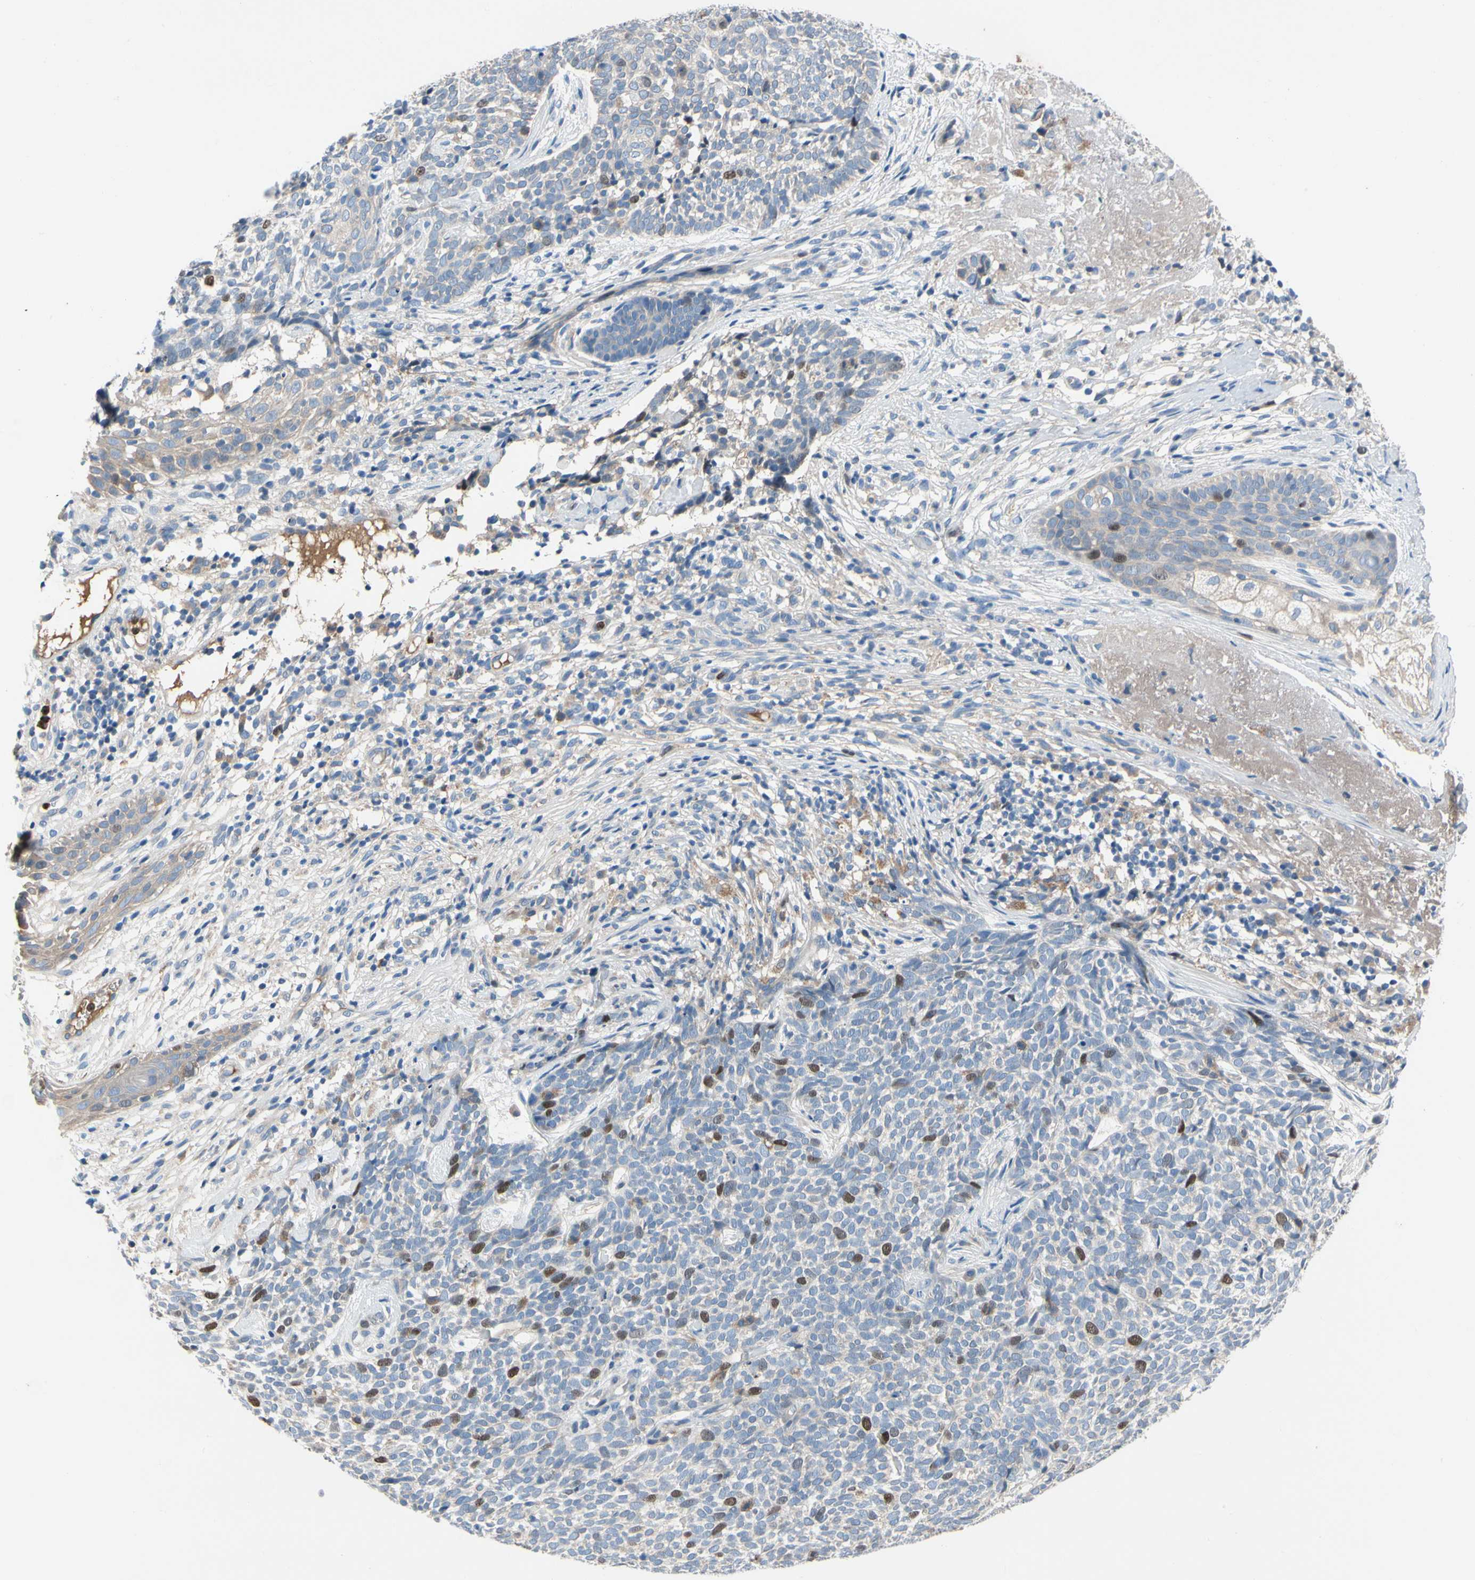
{"staining": {"intensity": "moderate", "quantity": "<25%", "location": "nuclear"}, "tissue": "skin cancer", "cell_type": "Tumor cells", "image_type": "cancer", "snomed": [{"axis": "morphology", "description": "Basal cell carcinoma"}, {"axis": "topography", "description": "Skin"}], "caption": "This is an image of immunohistochemistry staining of skin cancer, which shows moderate expression in the nuclear of tumor cells.", "gene": "HJURP", "patient": {"sex": "female", "age": 84}}